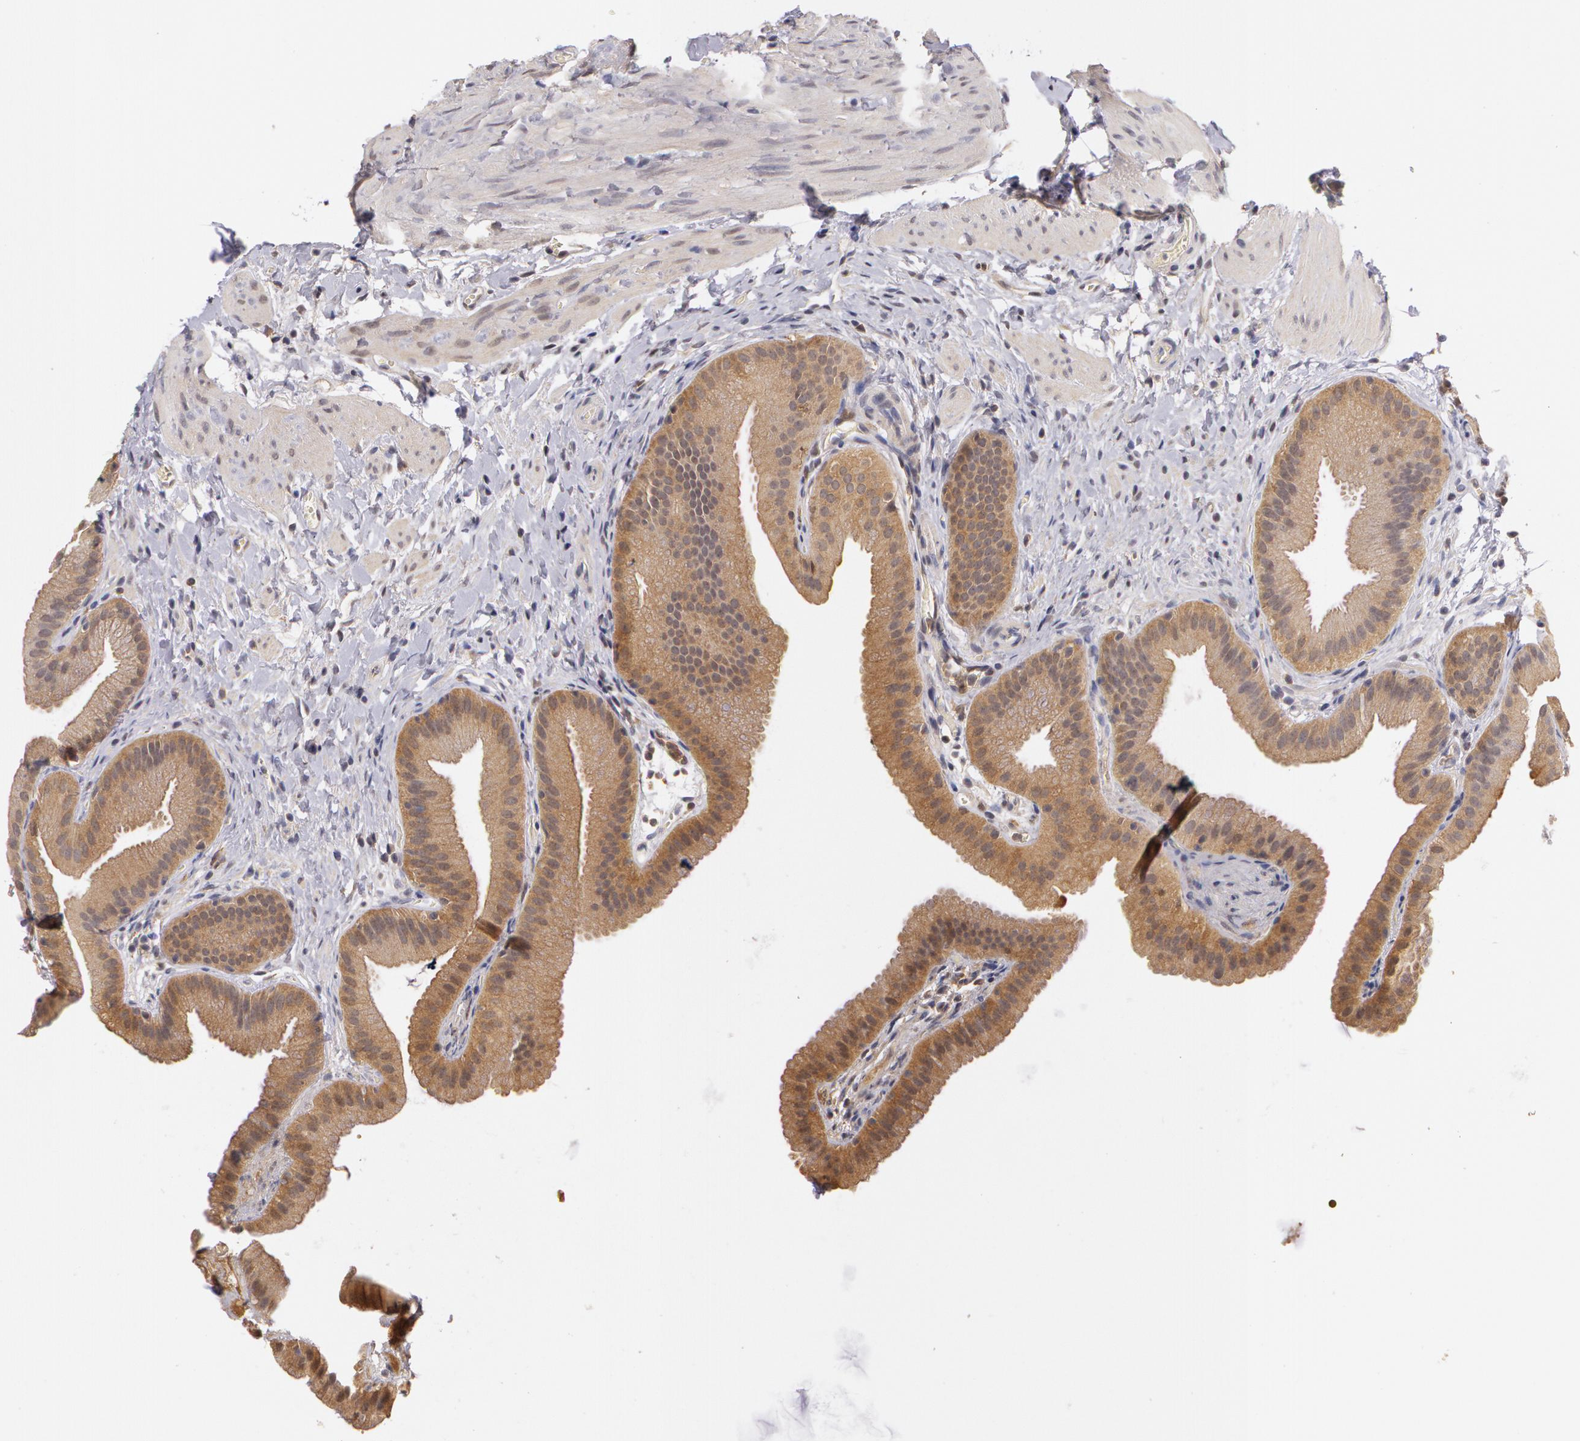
{"staining": {"intensity": "moderate", "quantity": ">75%", "location": "cytoplasmic/membranous"}, "tissue": "gallbladder", "cell_type": "Glandular cells", "image_type": "normal", "snomed": [{"axis": "morphology", "description": "Normal tissue, NOS"}, {"axis": "topography", "description": "Gallbladder"}], "caption": "The photomicrograph shows a brown stain indicating the presence of a protein in the cytoplasmic/membranous of glandular cells in gallbladder.", "gene": "AHSA1", "patient": {"sex": "female", "age": 63}}